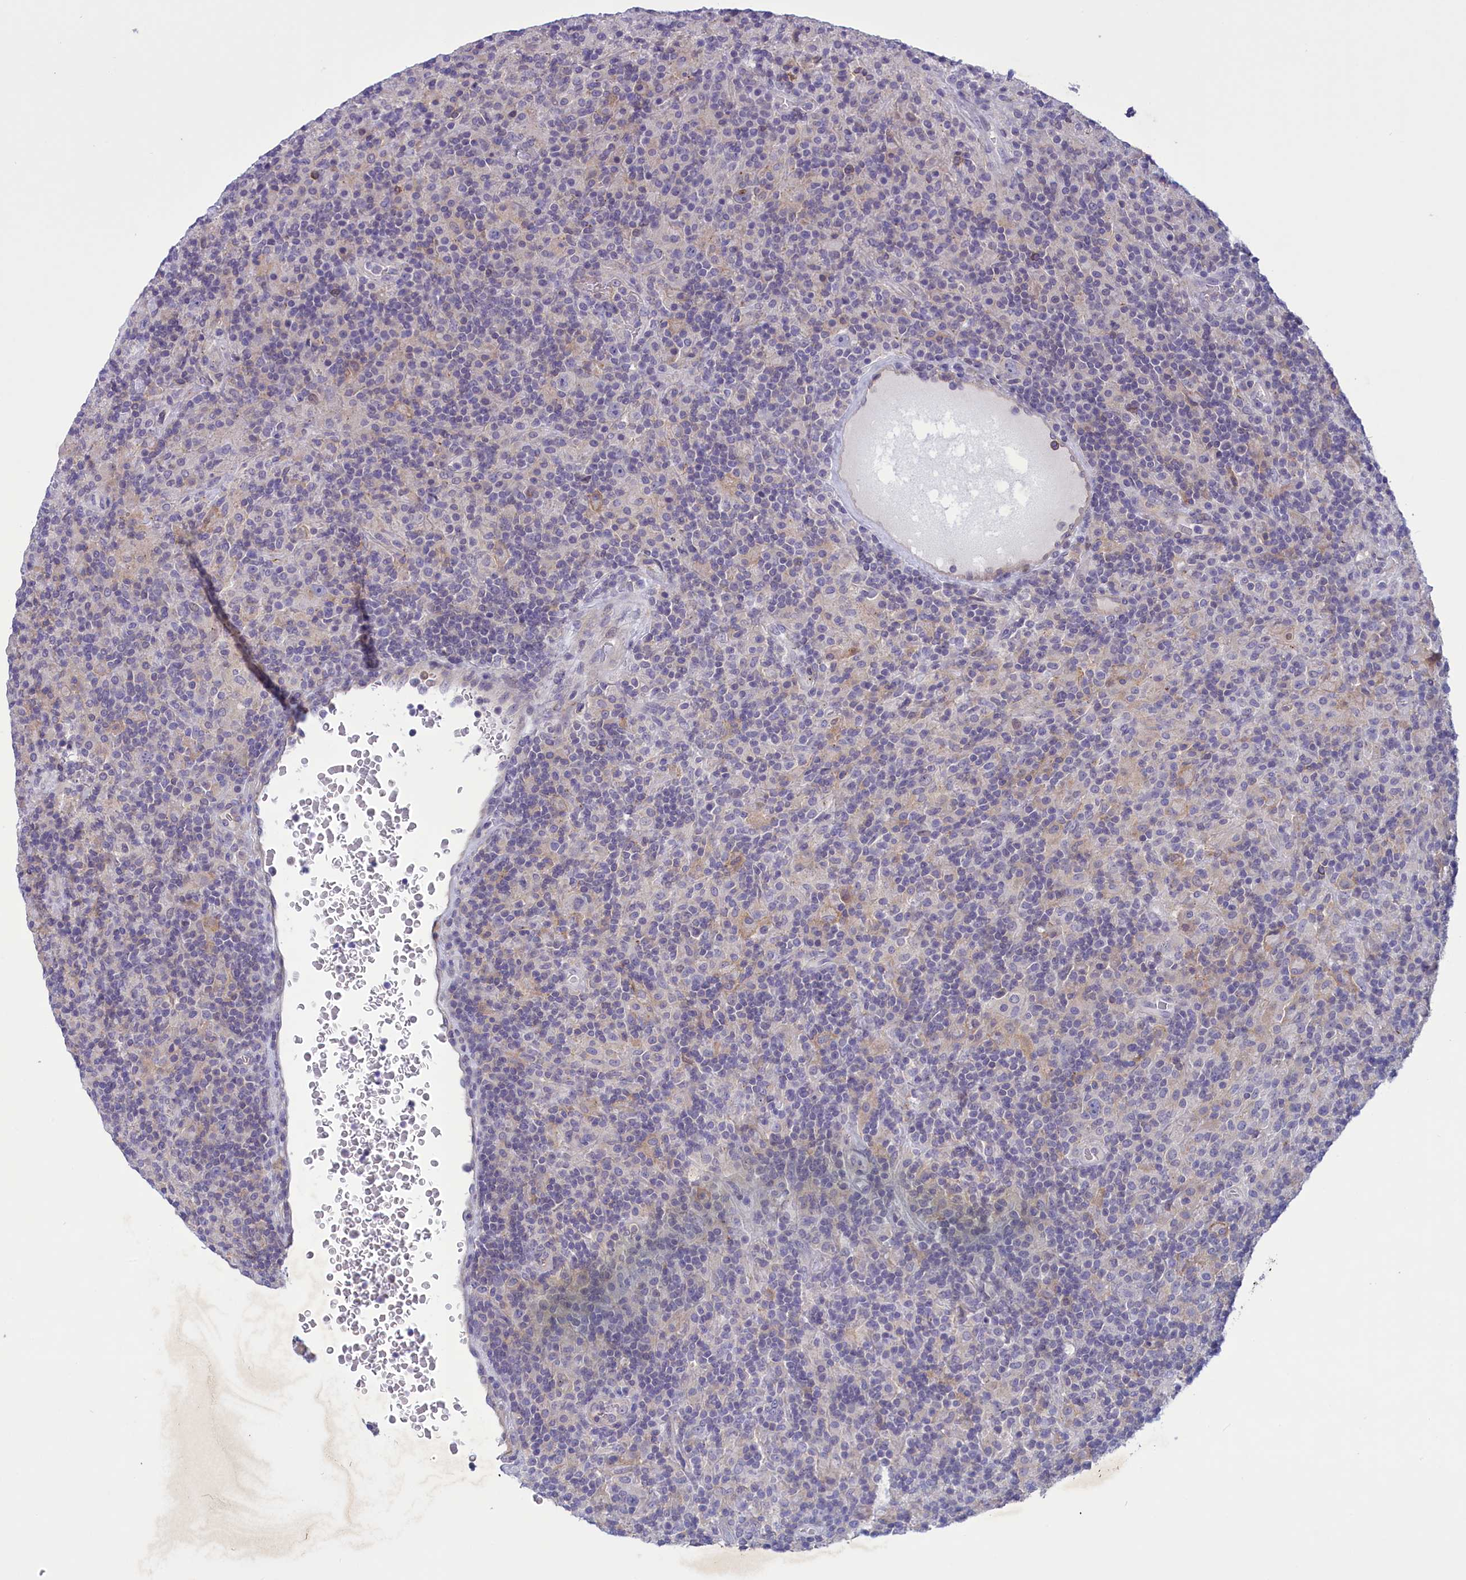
{"staining": {"intensity": "negative", "quantity": "none", "location": "none"}, "tissue": "lymphoma", "cell_type": "Tumor cells", "image_type": "cancer", "snomed": [{"axis": "morphology", "description": "Hodgkin's disease, NOS"}, {"axis": "topography", "description": "Lymph node"}], "caption": "Lymphoma stained for a protein using immunohistochemistry displays no expression tumor cells.", "gene": "CORO2A", "patient": {"sex": "male", "age": 70}}